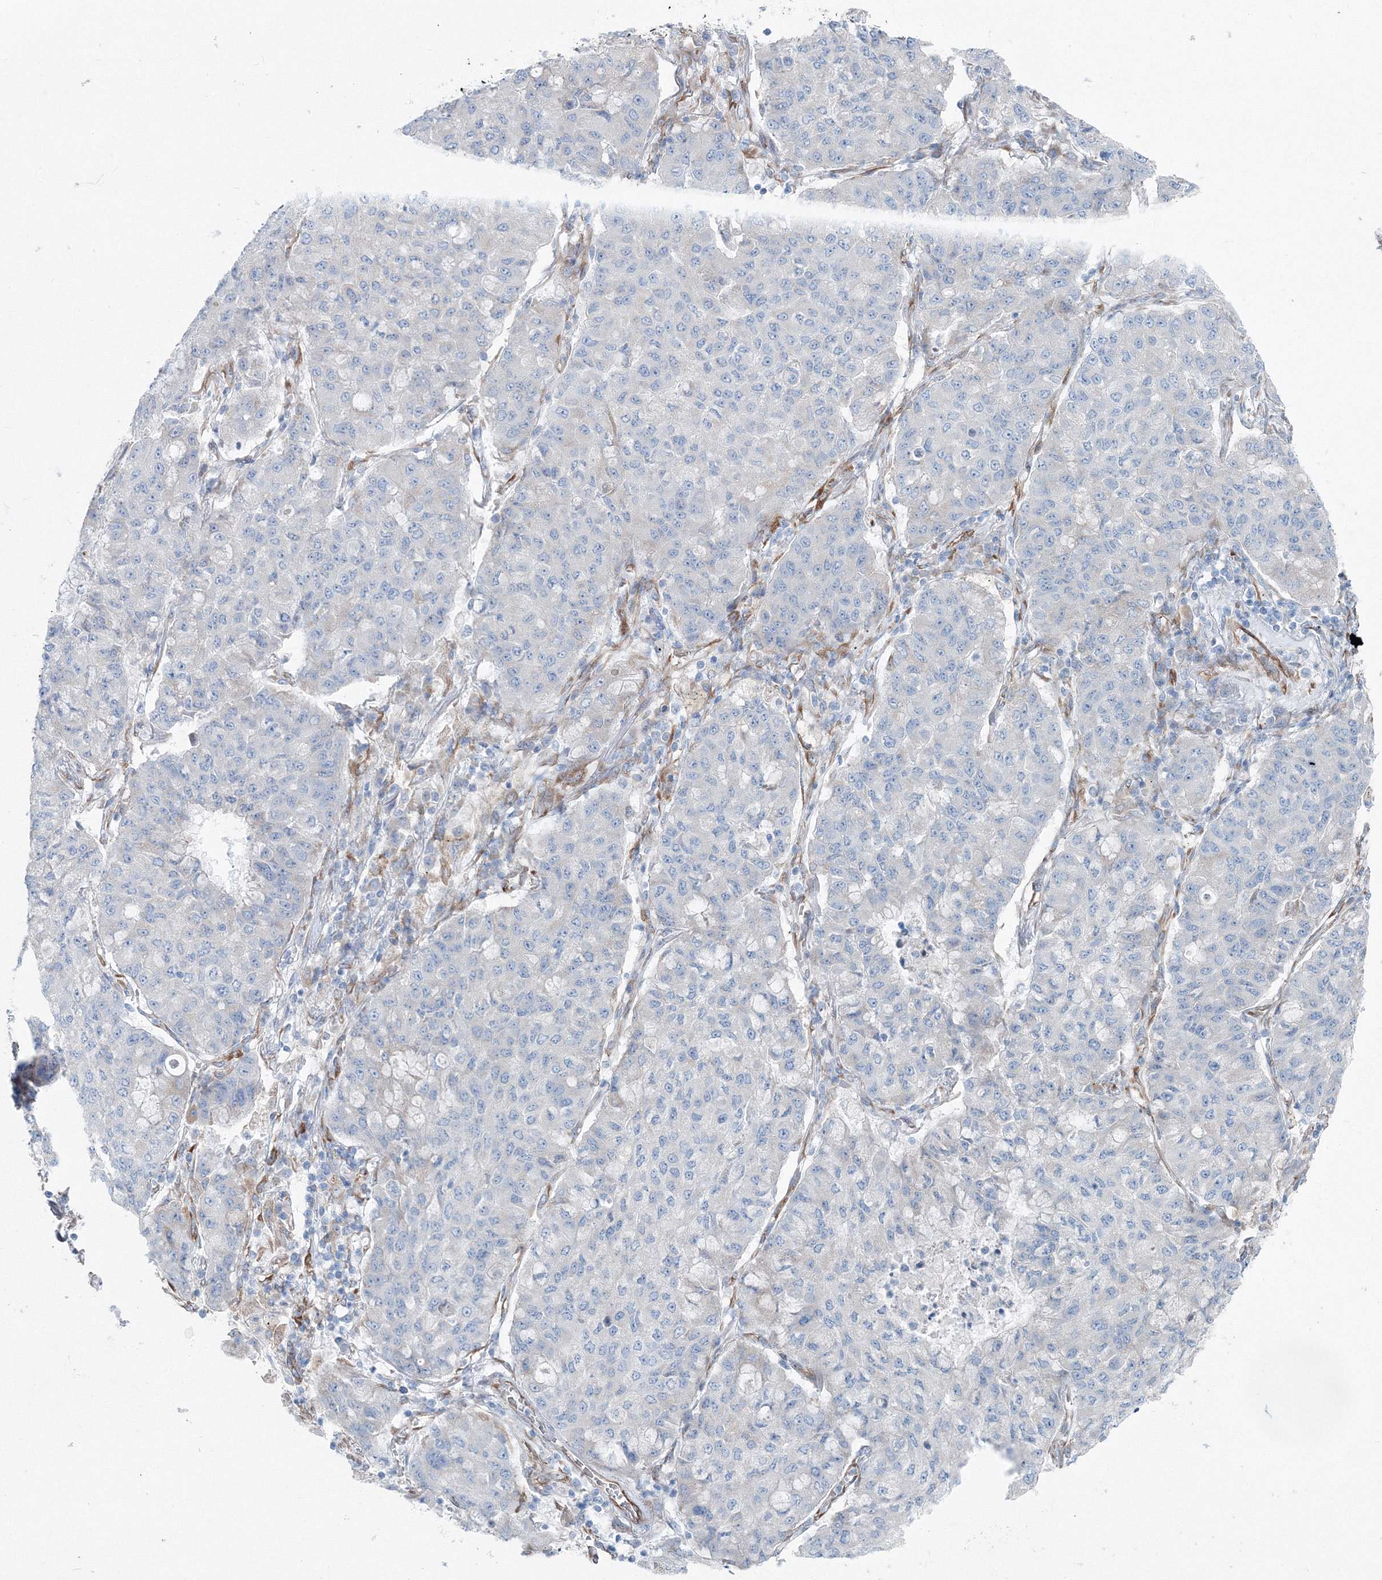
{"staining": {"intensity": "negative", "quantity": "none", "location": "none"}, "tissue": "lung cancer", "cell_type": "Tumor cells", "image_type": "cancer", "snomed": [{"axis": "morphology", "description": "Squamous cell carcinoma, NOS"}, {"axis": "topography", "description": "Lung"}], "caption": "There is no significant staining in tumor cells of squamous cell carcinoma (lung). The staining is performed using DAB brown chromogen with nuclei counter-stained in using hematoxylin.", "gene": "RCN1", "patient": {"sex": "male", "age": 74}}